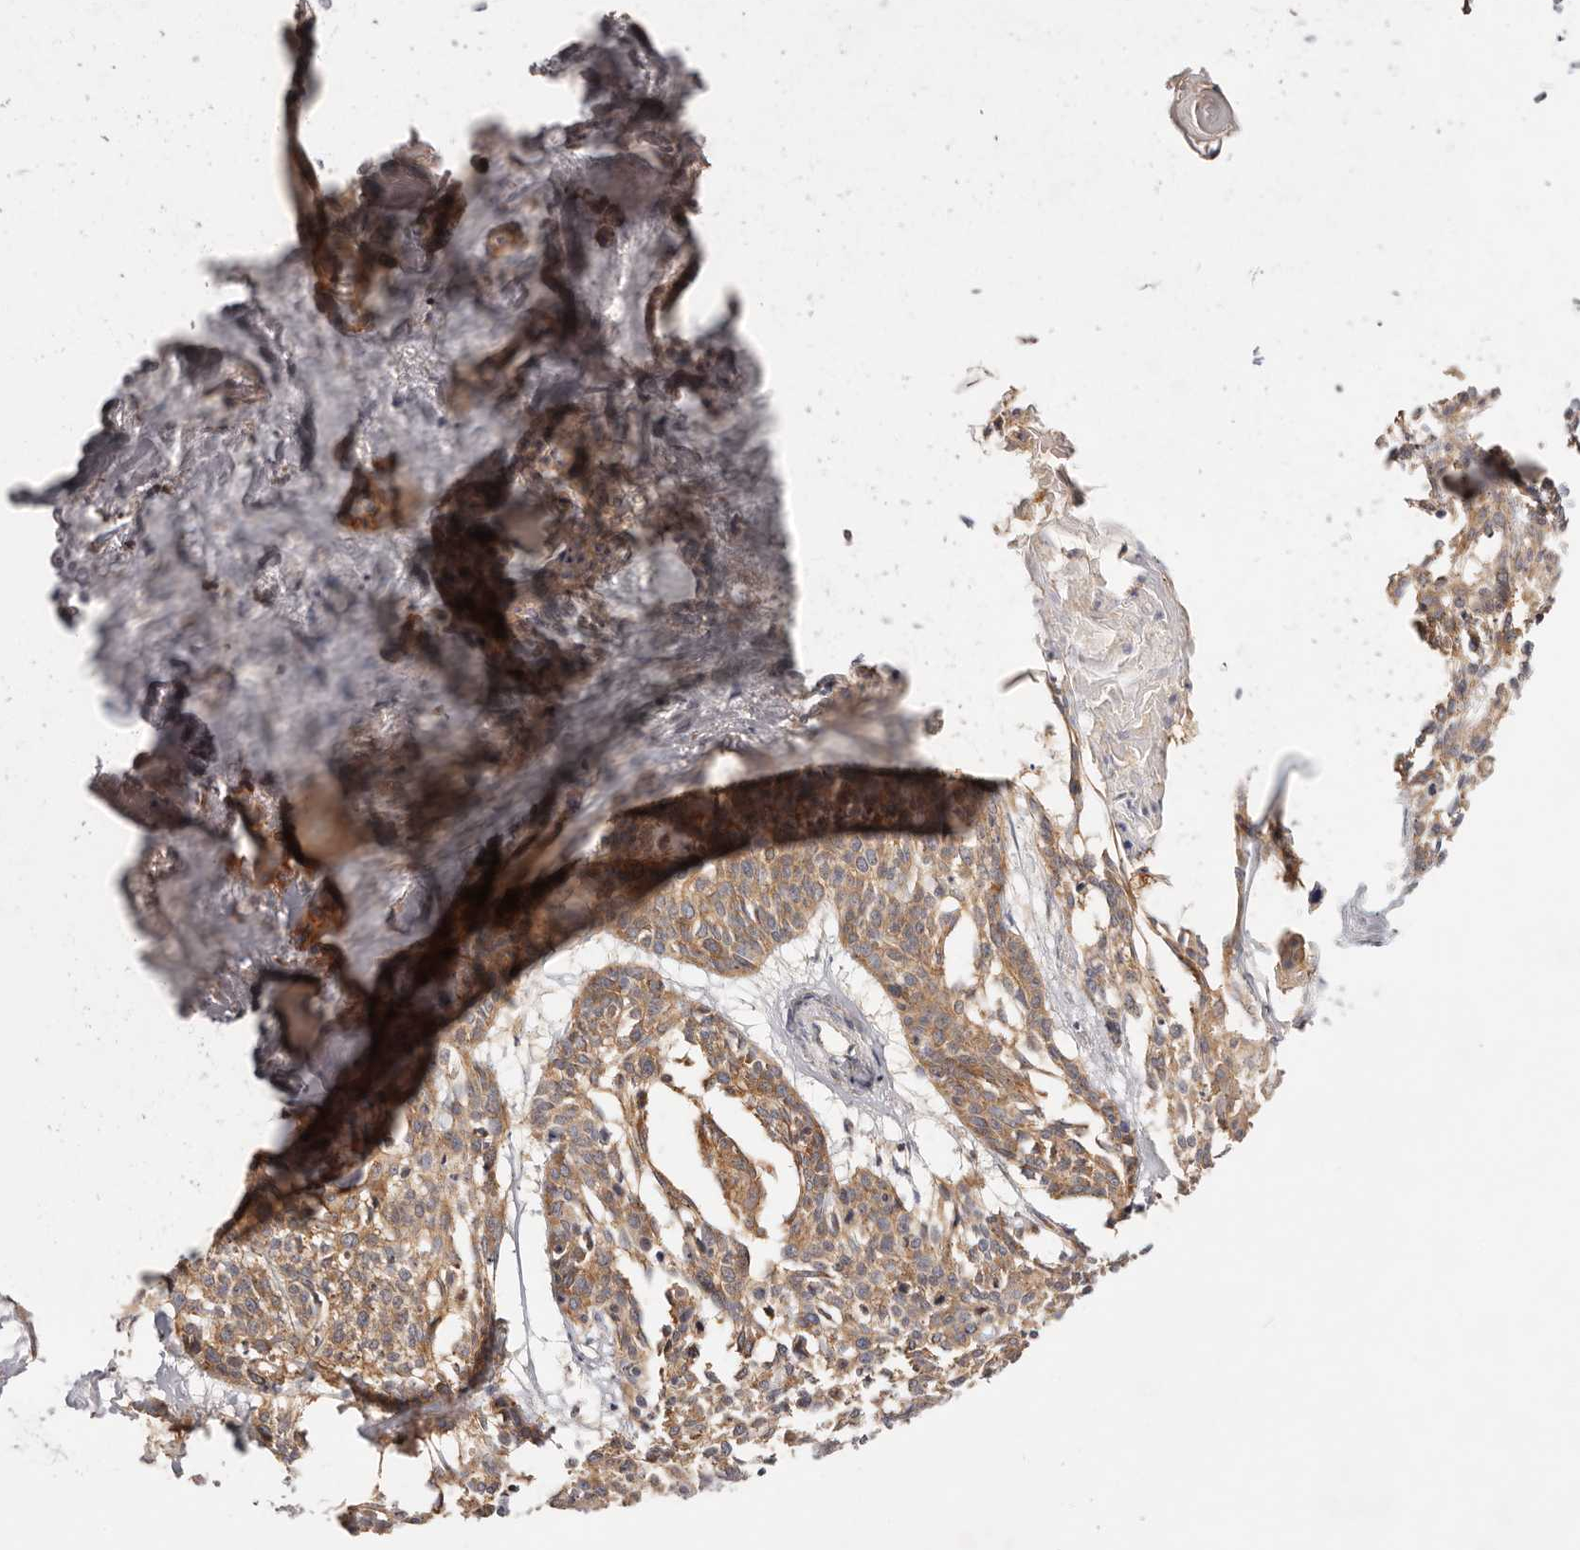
{"staining": {"intensity": "moderate", "quantity": ">75%", "location": "cytoplasmic/membranous"}, "tissue": "cervical cancer", "cell_type": "Tumor cells", "image_type": "cancer", "snomed": [{"axis": "morphology", "description": "Squamous cell carcinoma, NOS"}, {"axis": "topography", "description": "Cervix"}], "caption": "An image showing moderate cytoplasmic/membranous positivity in approximately >75% of tumor cells in cervical cancer (squamous cell carcinoma), as visualized by brown immunohistochemical staining.", "gene": "GNA13", "patient": {"sex": "female", "age": 57}}